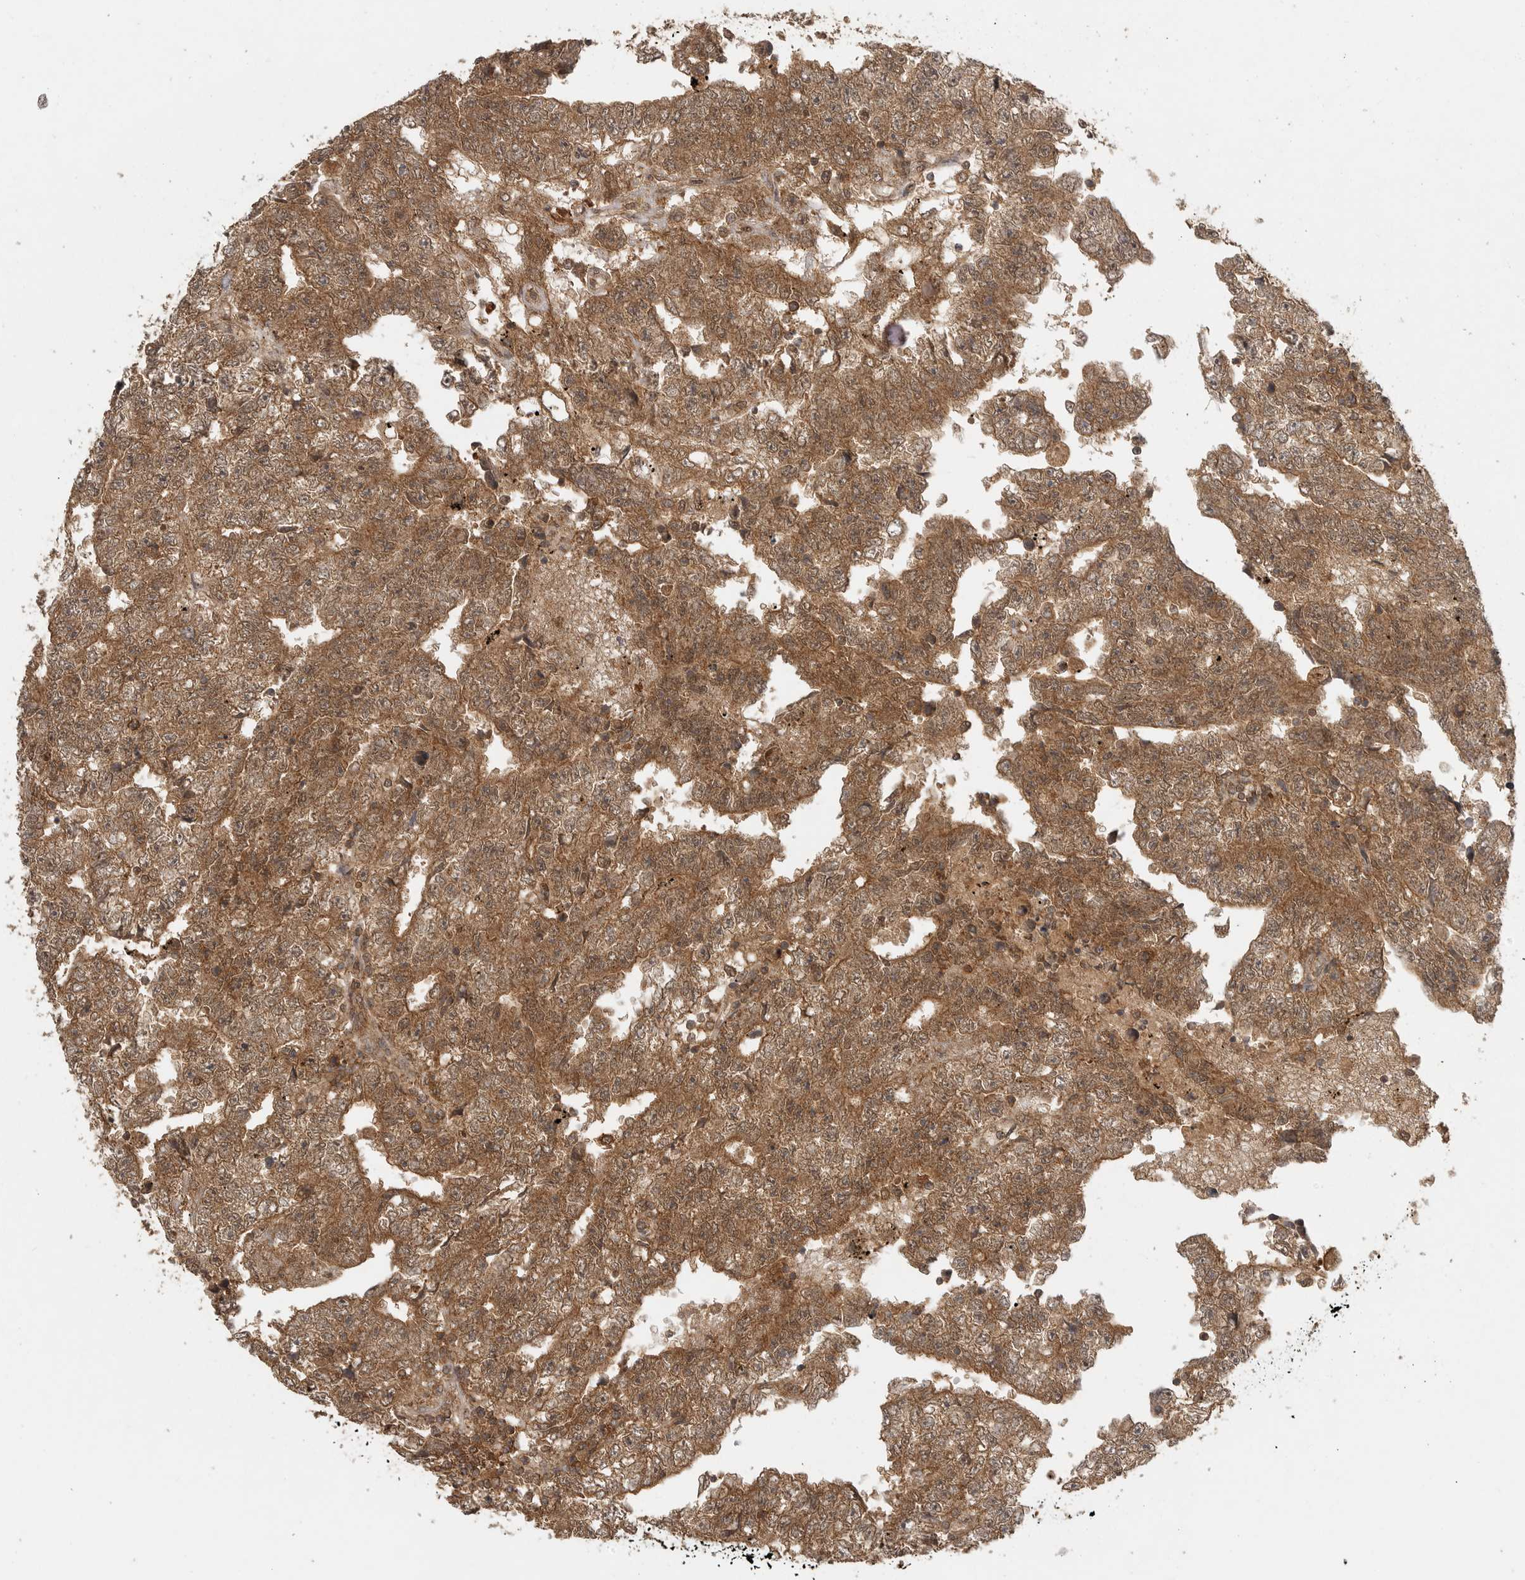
{"staining": {"intensity": "moderate", "quantity": ">75%", "location": "cytoplasmic/membranous,nuclear"}, "tissue": "testis cancer", "cell_type": "Tumor cells", "image_type": "cancer", "snomed": [{"axis": "morphology", "description": "Carcinoma, Embryonal, NOS"}, {"axis": "topography", "description": "Testis"}], "caption": "IHC staining of testis cancer, which shows medium levels of moderate cytoplasmic/membranous and nuclear positivity in about >75% of tumor cells indicating moderate cytoplasmic/membranous and nuclear protein expression. The staining was performed using DAB (brown) for protein detection and nuclei were counterstained in hematoxylin (blue).", "gene": "ICOSLG", "patient": {"sex": "male", "age": 25}}